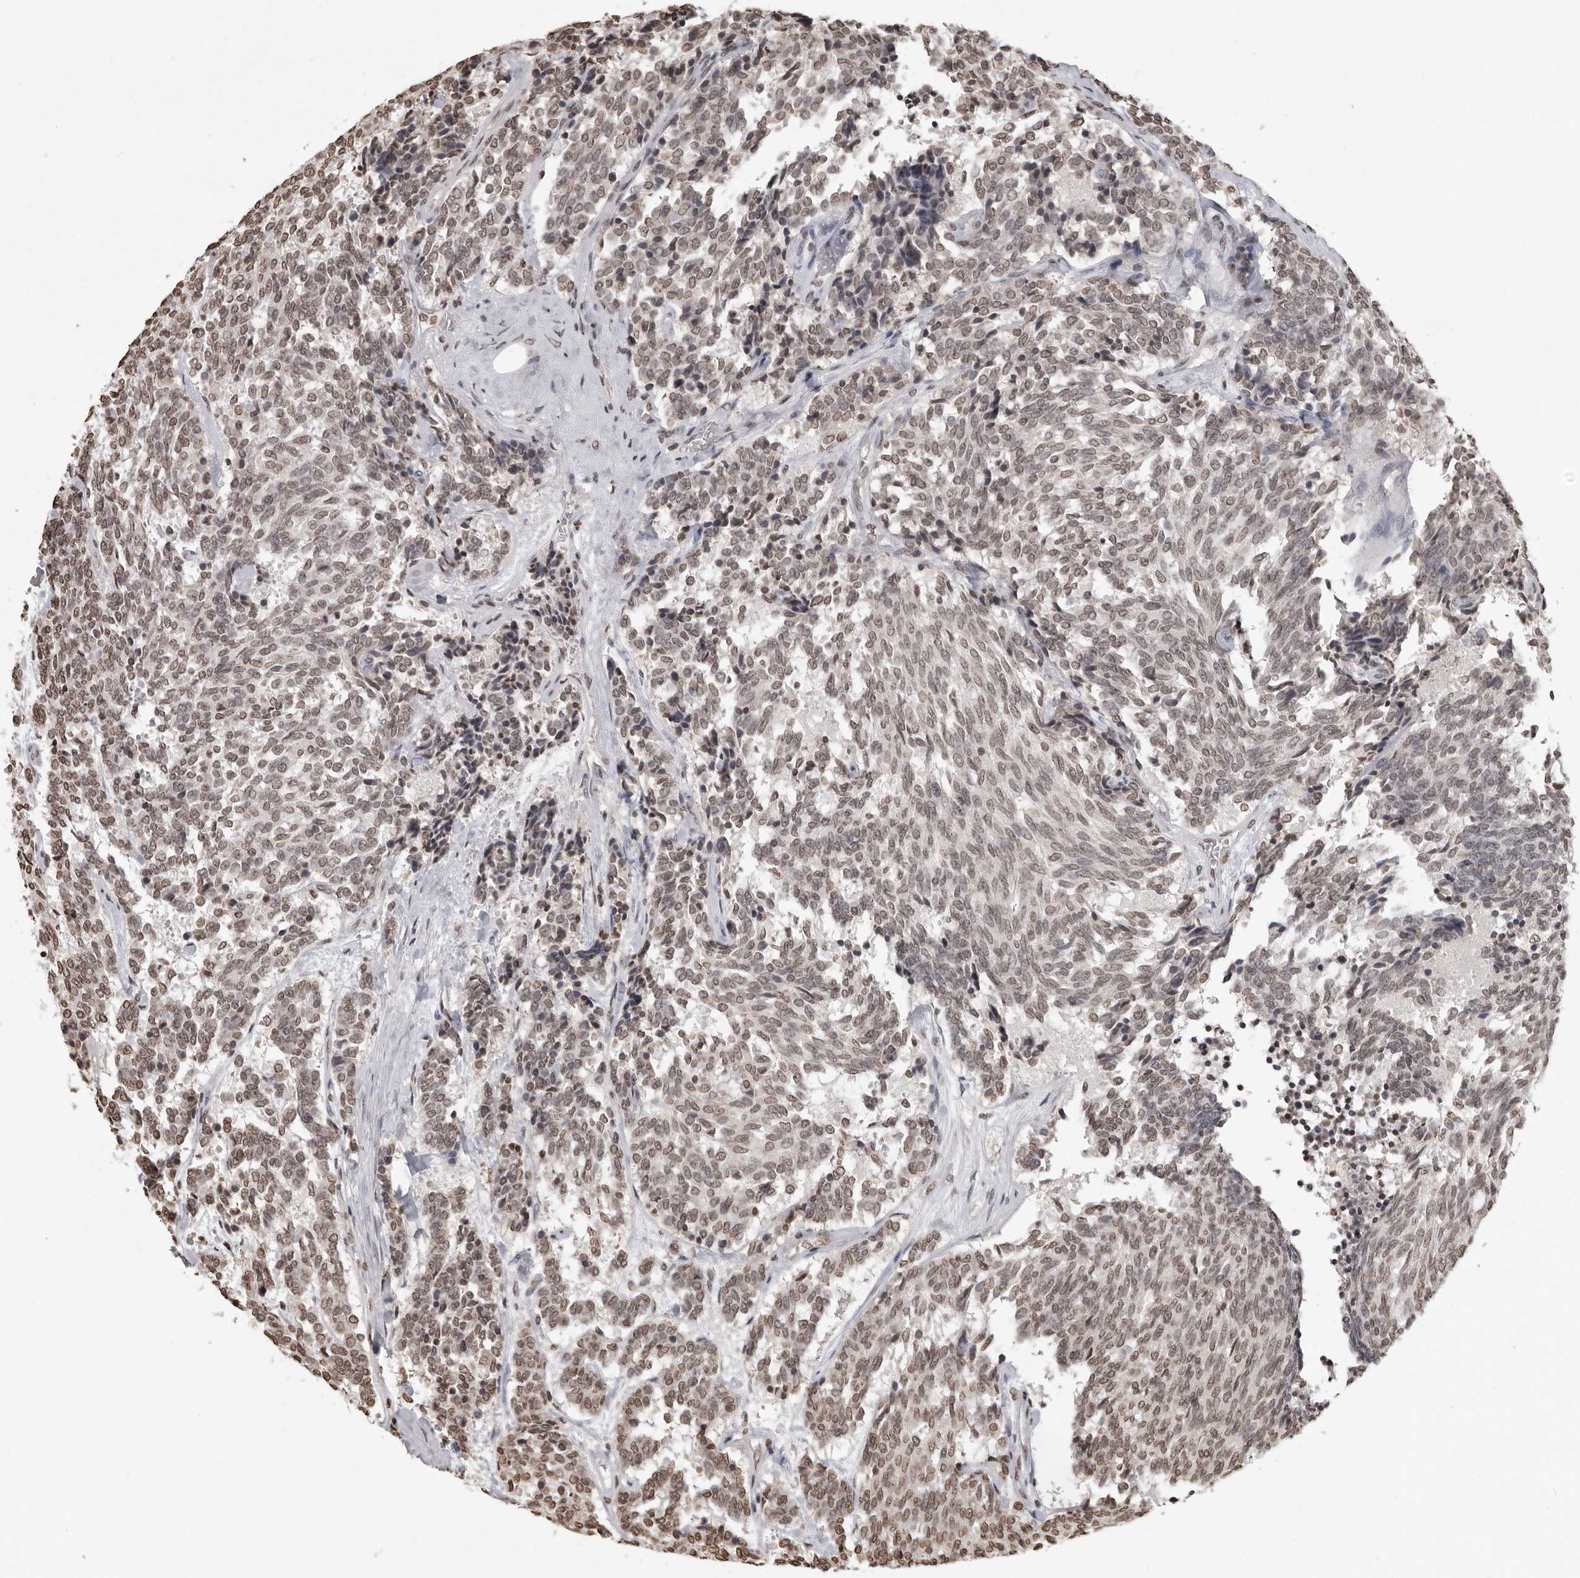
{"staining": {"intensity": "weak", "quantity": ">75%", "location": "nuclear"}, "tissue": "carcinoid", "cell_type": "Tumor cells", "image_type": "cancer", "snomed": [{"axis": "morphology", "description": "Carcinoid, malignant, NOS"}, {"axis": "topography", "description": "Pancreas"}], "caption": "A brown stain labels weak nuclear staining of a protein in malignant carcinoid tumor cells.", "gene": "WDR45", "patient": {"sex": "female", "age": 54}}